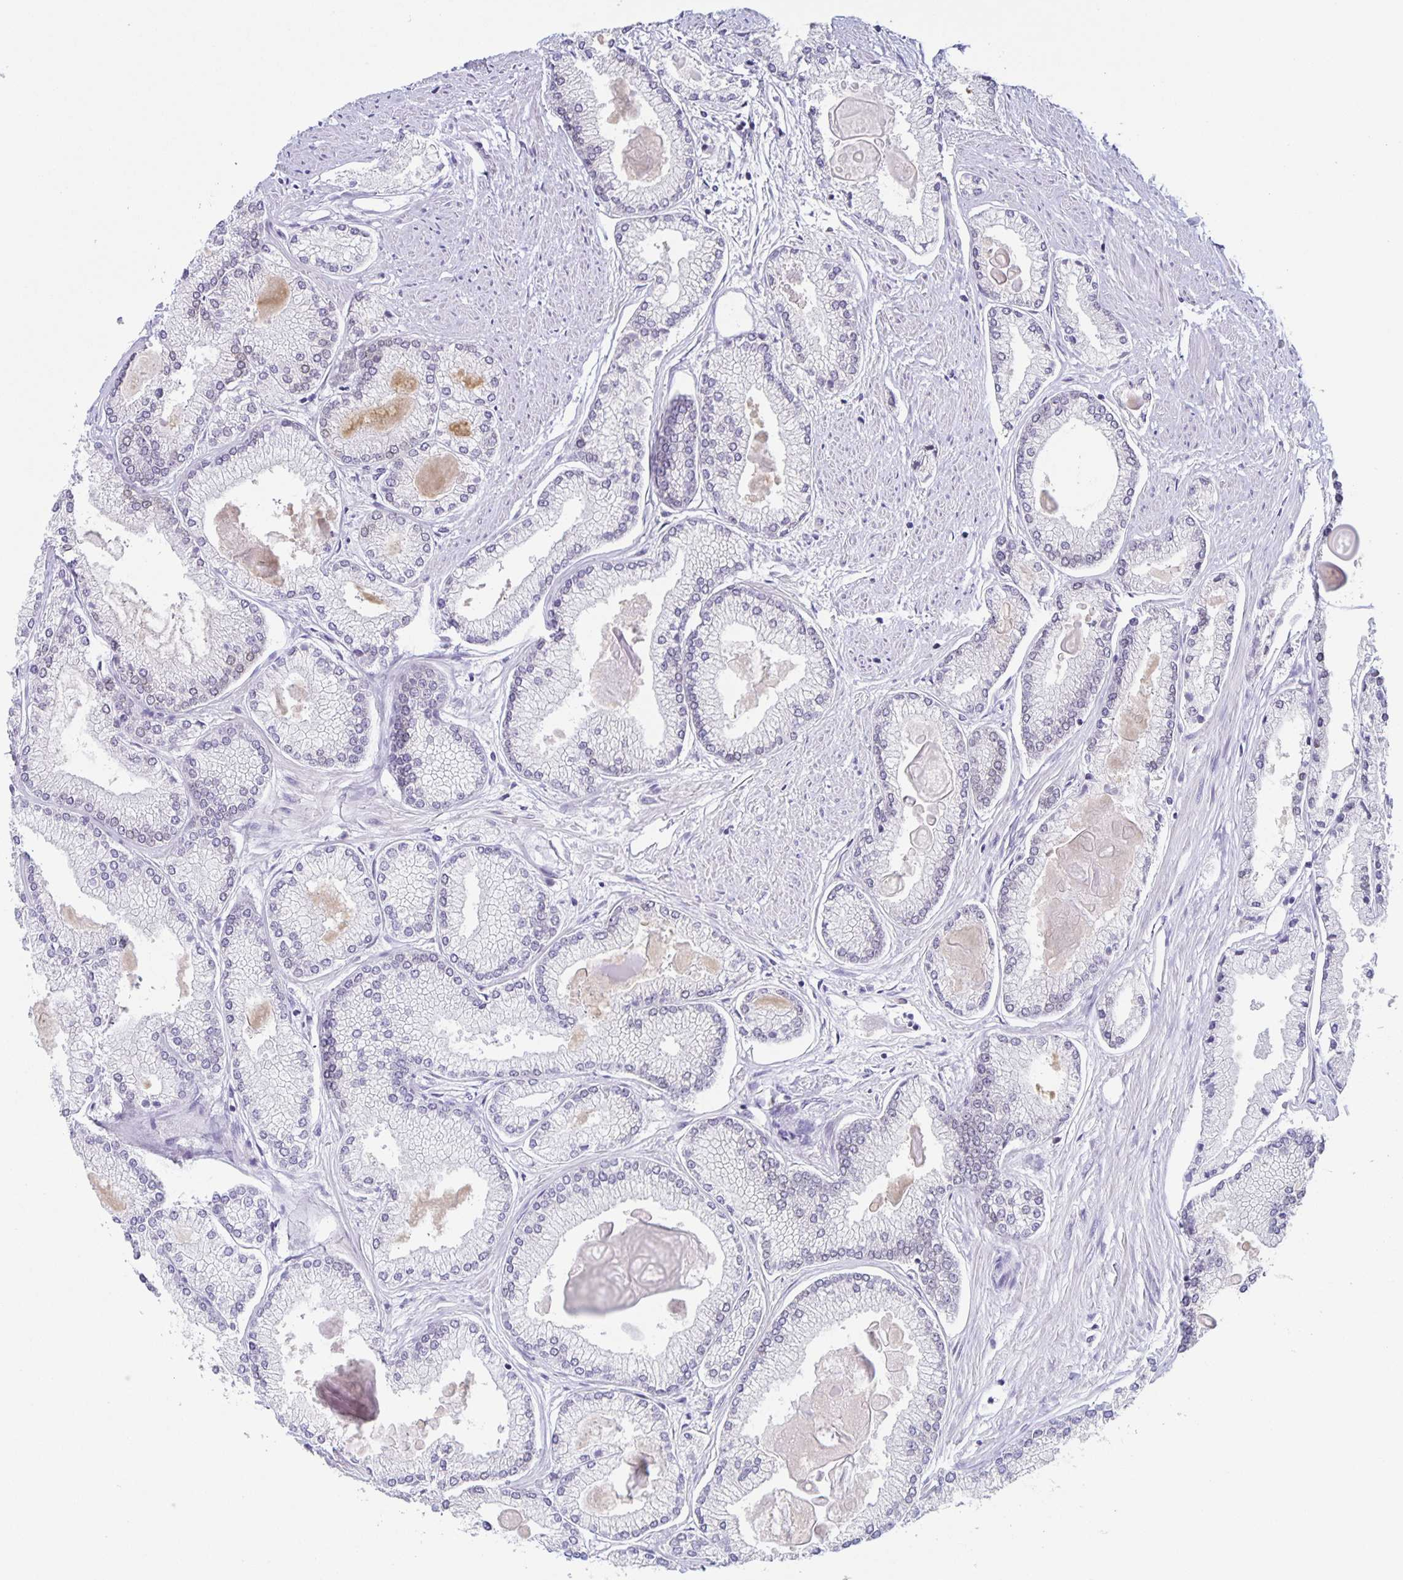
{"staining": {"intensity": "negative", "quantity": "none", "location": "none"}, "tissue": "prostate cancer", "cell_type": "Tumor cells", "image_type": "cancer", "snomed": [{"axis": "morphology", "description": "Adenocarcinoma, High grade"}, {"axis": "topography", "description": "Prostate"}], "caption": "Tumor cells are negative for brown protein staining in prostate cancer (adenocarcinoma (high-grade)).", "gene": "SYNE2", "patient": {"sex": "male", "age": 68}}